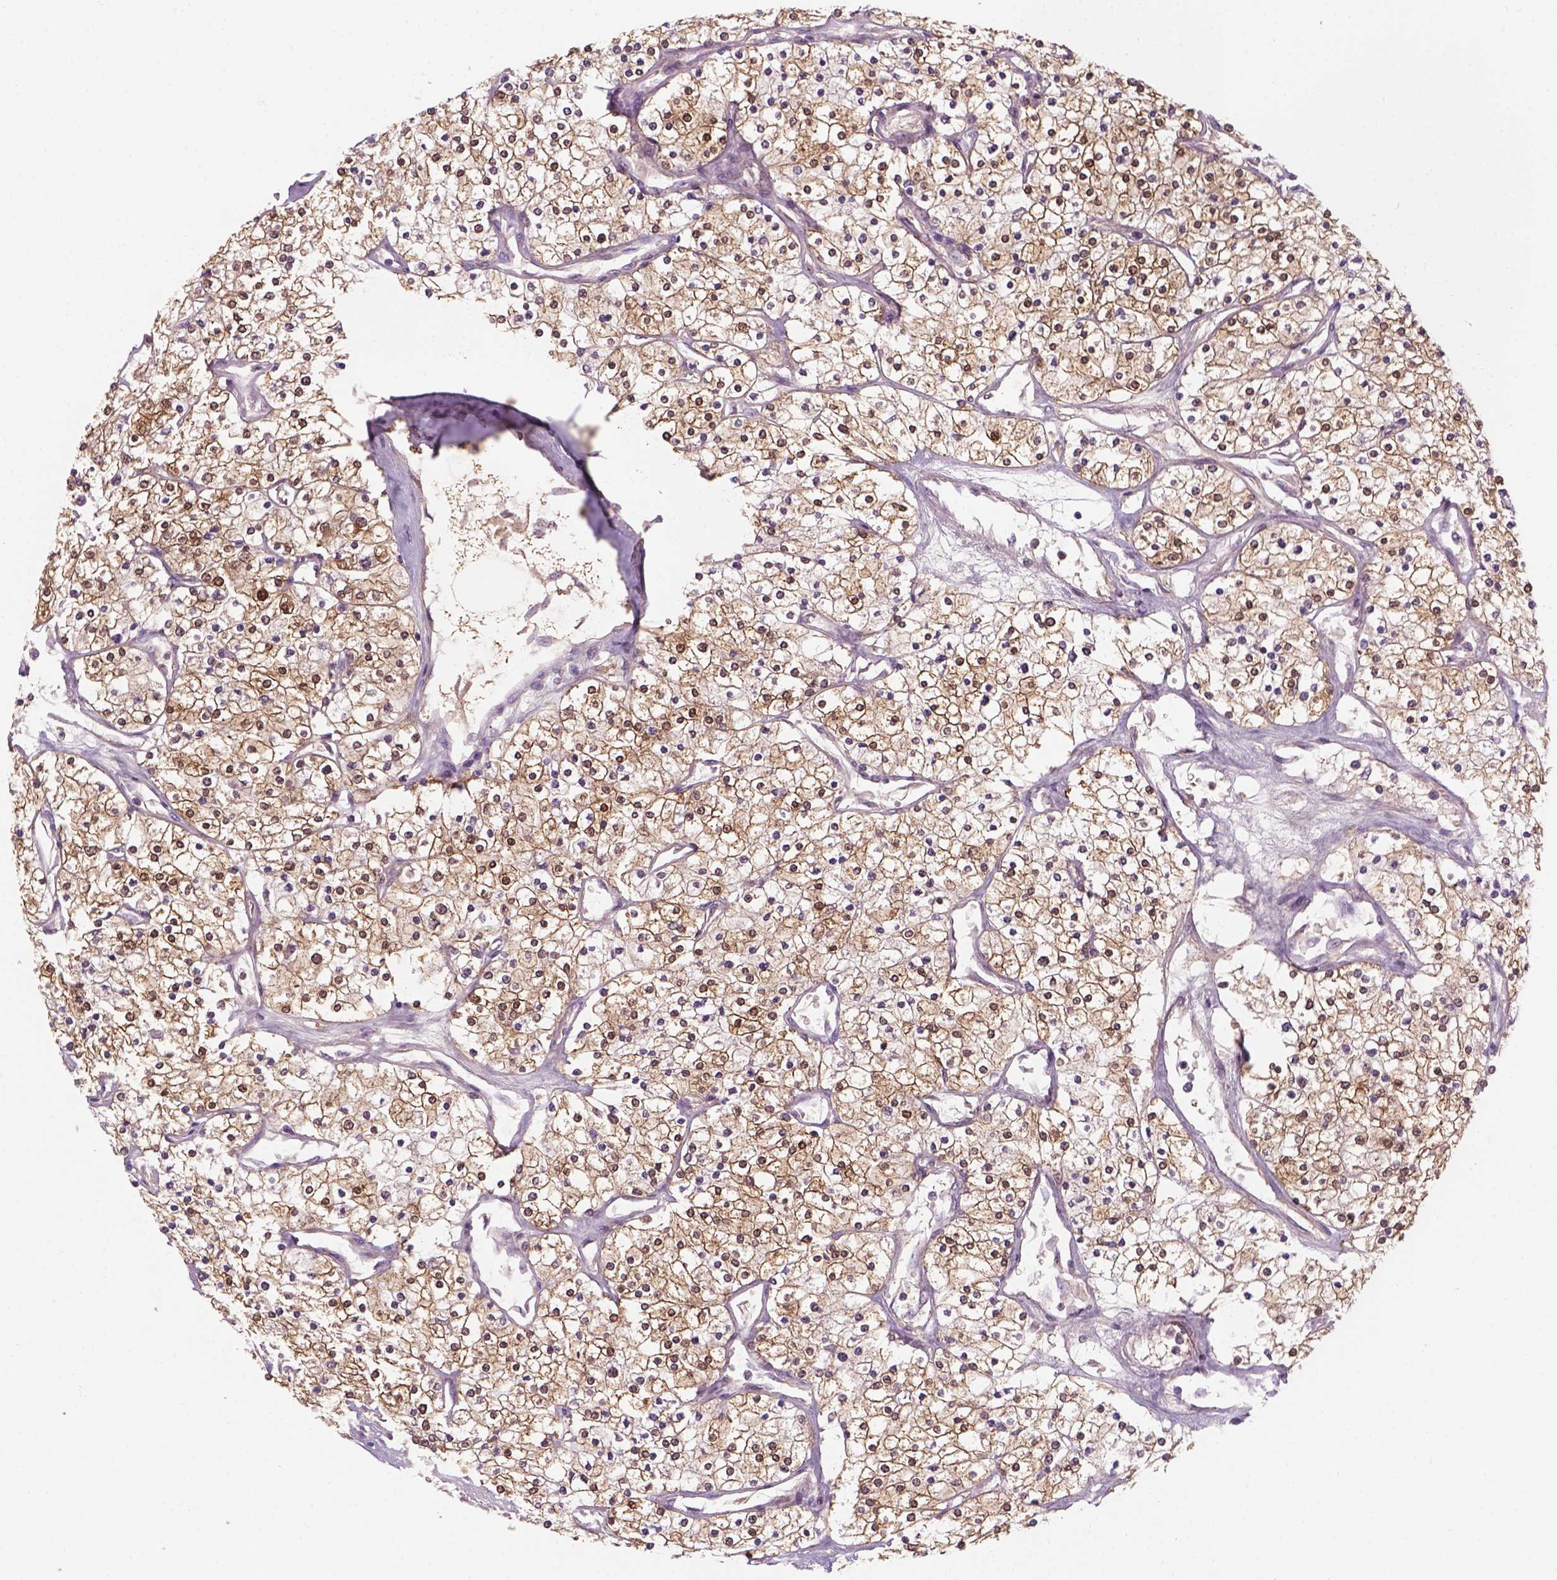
{"staining": {"intensity": "moderate", "quantity": ">75%", "location": "cytoplasmic/membranous,nuclear"}, "tissue": "renal cancer", "cell_type": "Tumor cells", "image_type": "cancer", "snomed": [{"axis": "morphology", "description": "Adenocarcinoma, NOS"}, {"axis": "topography", "description": "Kidney"}], "caption": "Moderate cytoplasmic/membranous and nuclear positivity is present in about >75% of tumor cells in adenocarcinoma (renal).", "gene": "GOT1", "patient": {"sex": "male", "age": 80}}